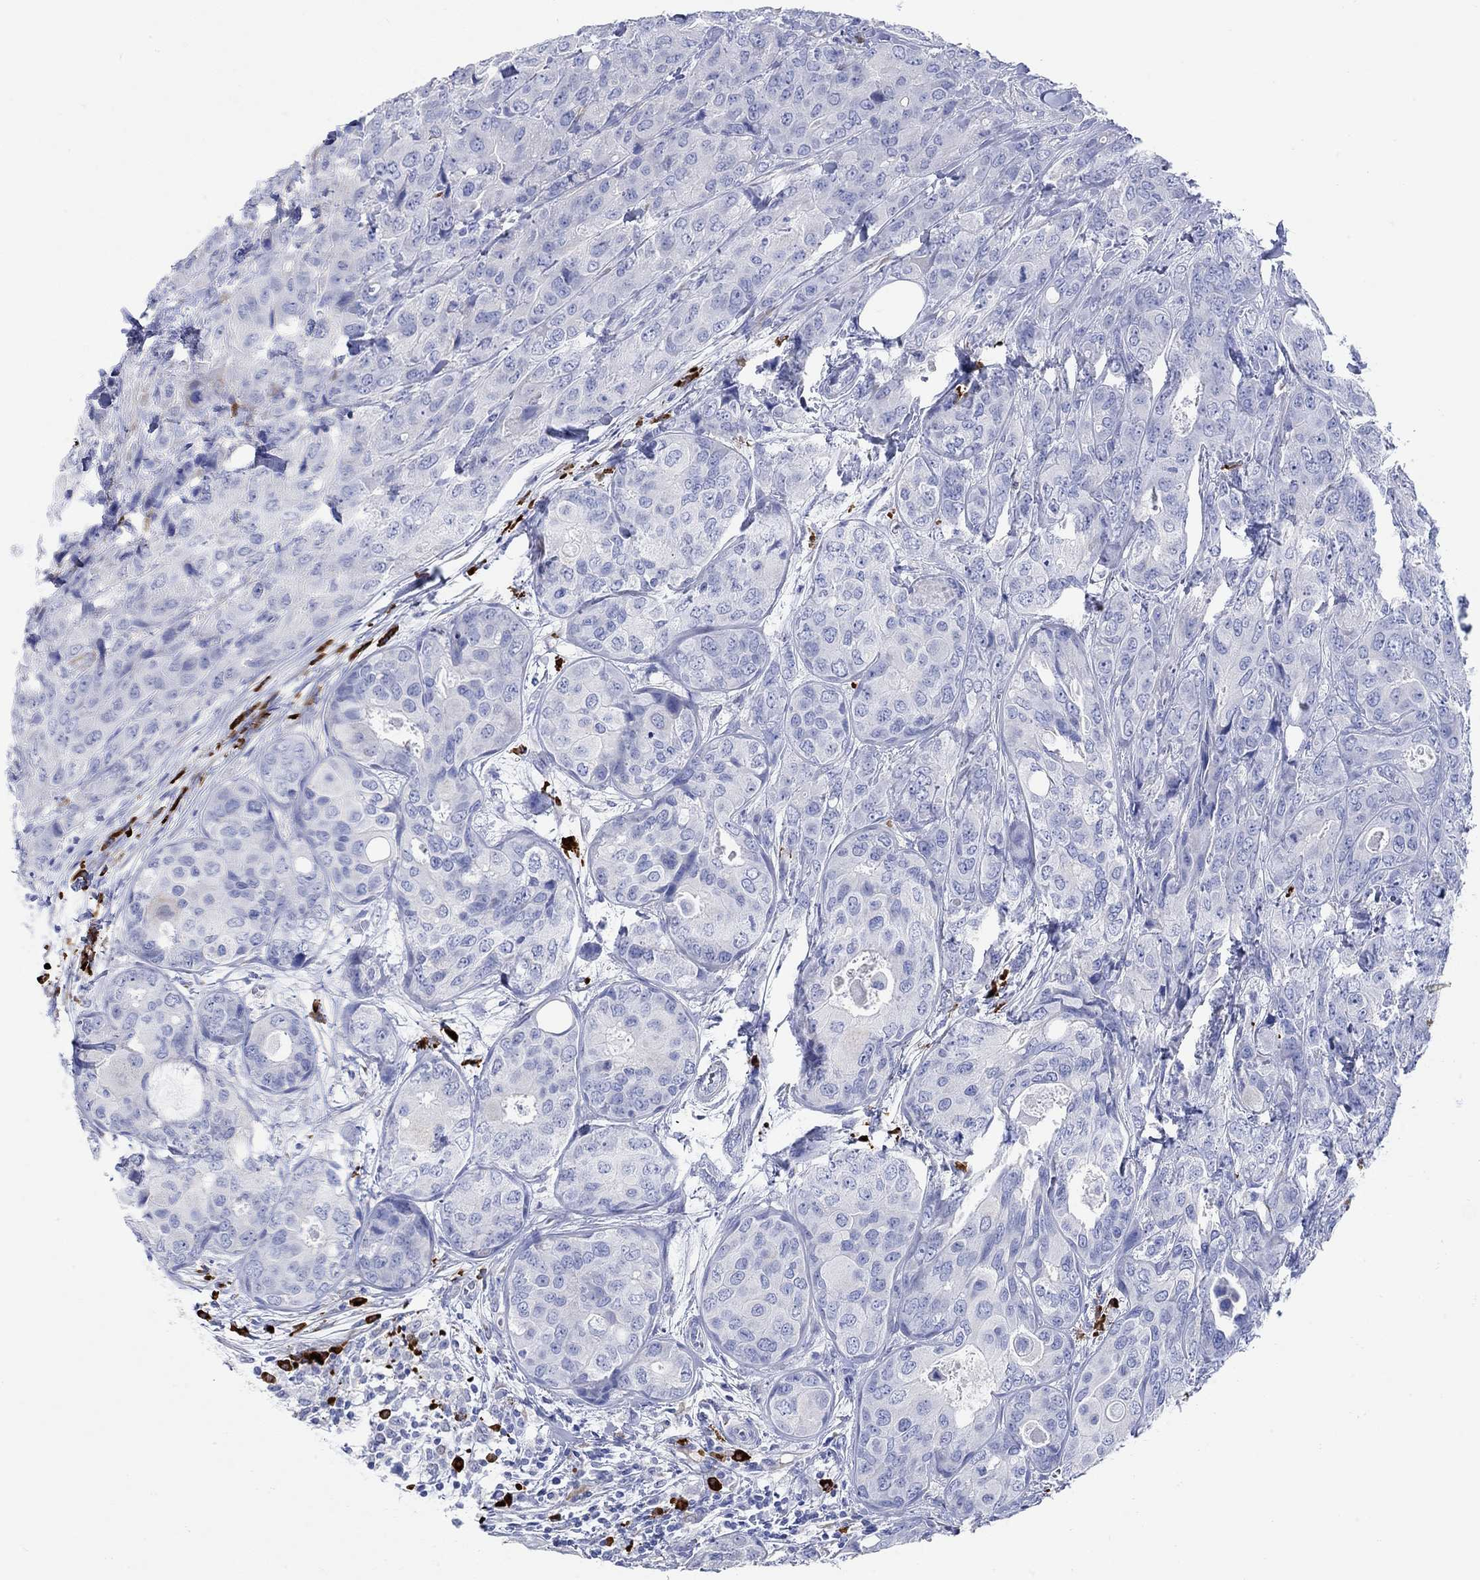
{"staining": {"intensity": "negative", "quantity": "none", "location": "none"}, "tissue": "breast cancer", "cell_type": "Tumor cells", "image_type": "cancer", "snomed": [{"axis": "morphology", "description": "Duct carcinoma"}, {"axis": "topography", "description": "Breast"}], "caption": "A high-resolution image shows IHC staining of breast cancer (intraductal carcinoma), which shows no significant expression in tumor cells. Brightfield microscopy of immunohistochemistry stained with DAB (brown) and hematoxylin (blue), captured at high magnification.", "gene": "P2RY6", "patient": {"sex": "female", "age": 43}}